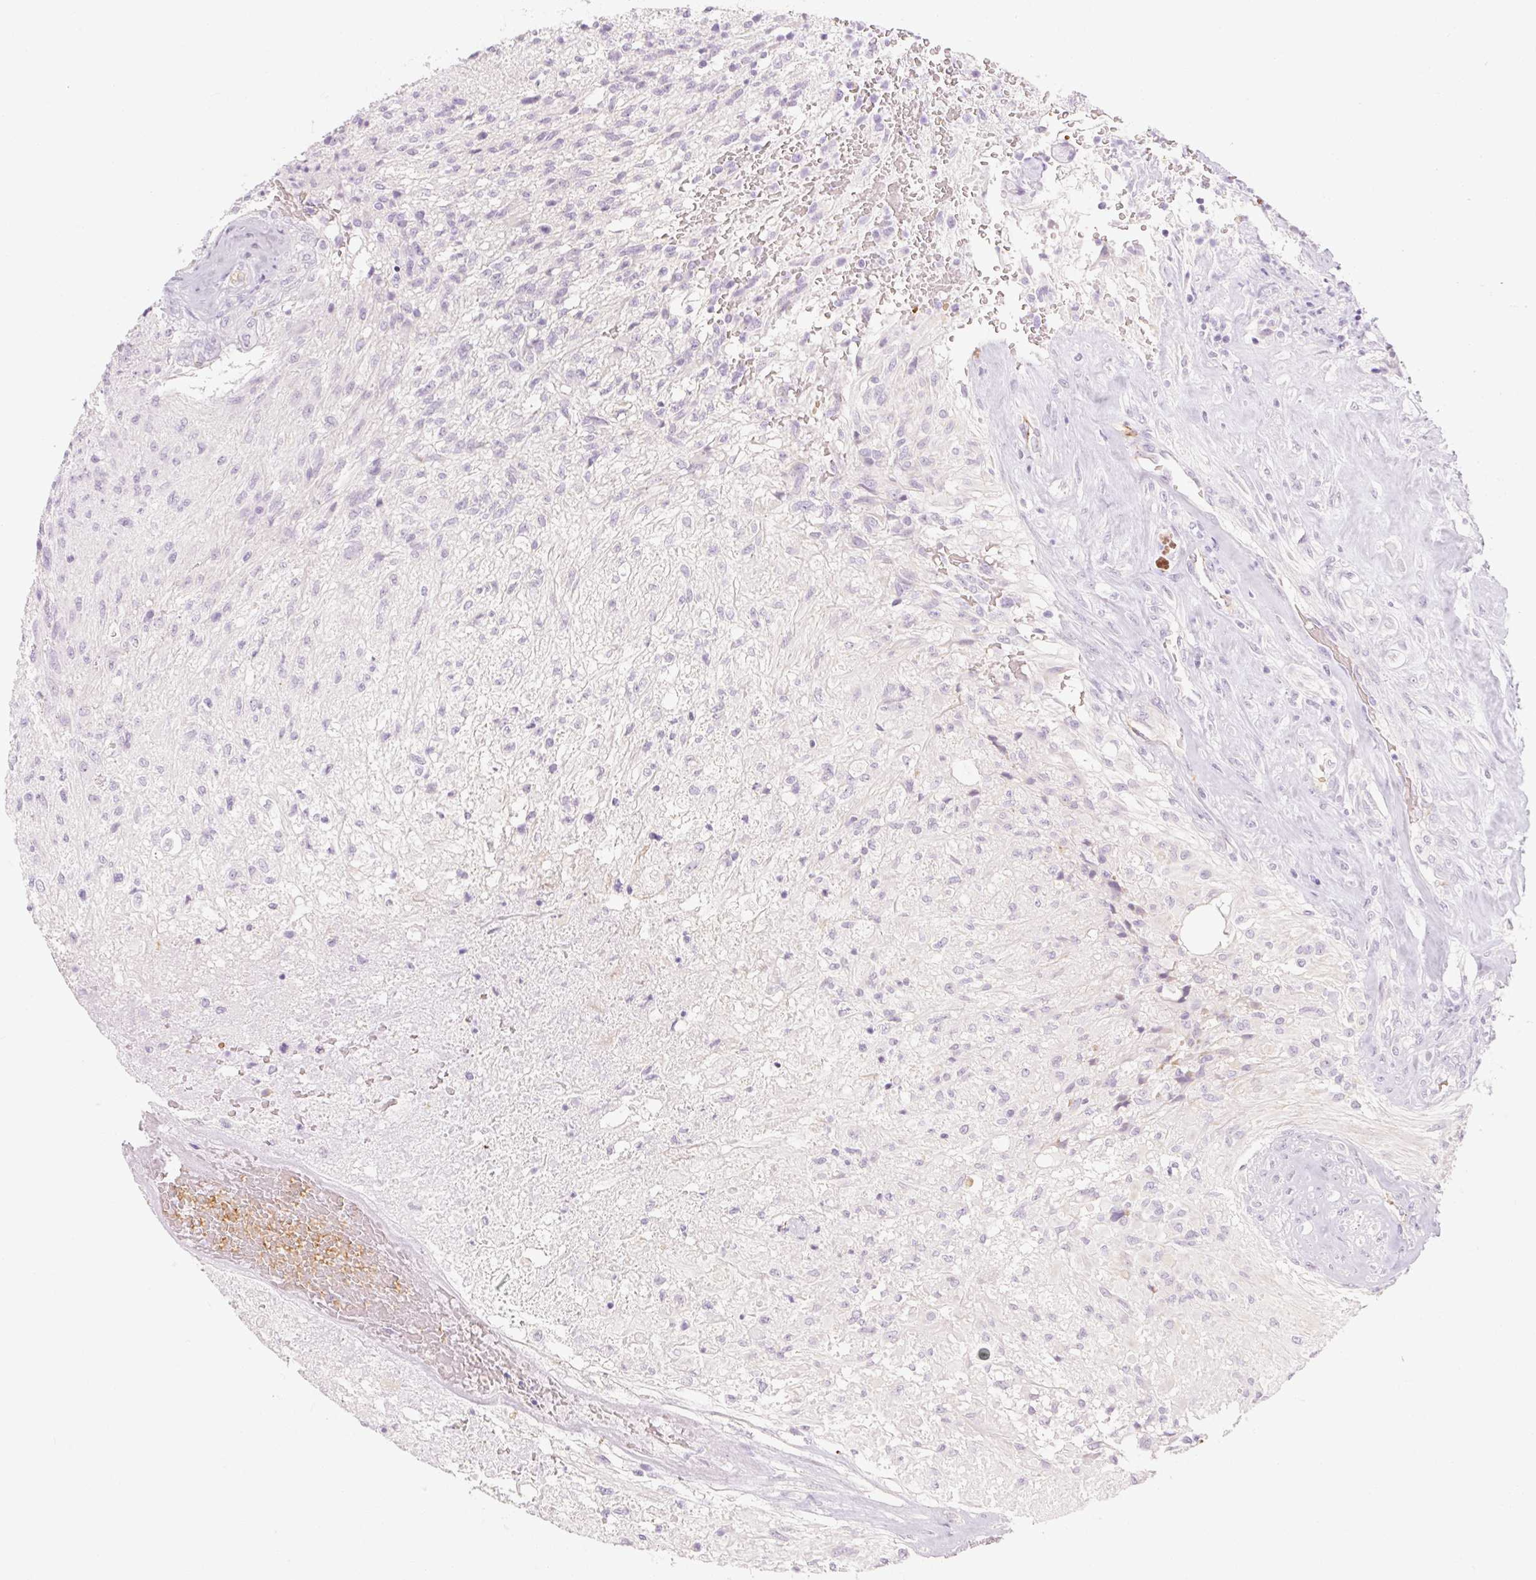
{"staining": {"intensity": "negative", "quantity": "none", "location": "none"}, "tissue": "glioma", "cell_type": "Tumor cells", "image_type": "cancer", "snomed": [{"axis": "morphology", "description": "Glioma, malignant, High grade"}, {"axis": "topography", "description": "Brain"}], "caption": "The photomicrograph exhibits no significant expression in tumor cells of glioma.", "gene": "TAF1L", "patient": {"sex": "male", "age": 56}}